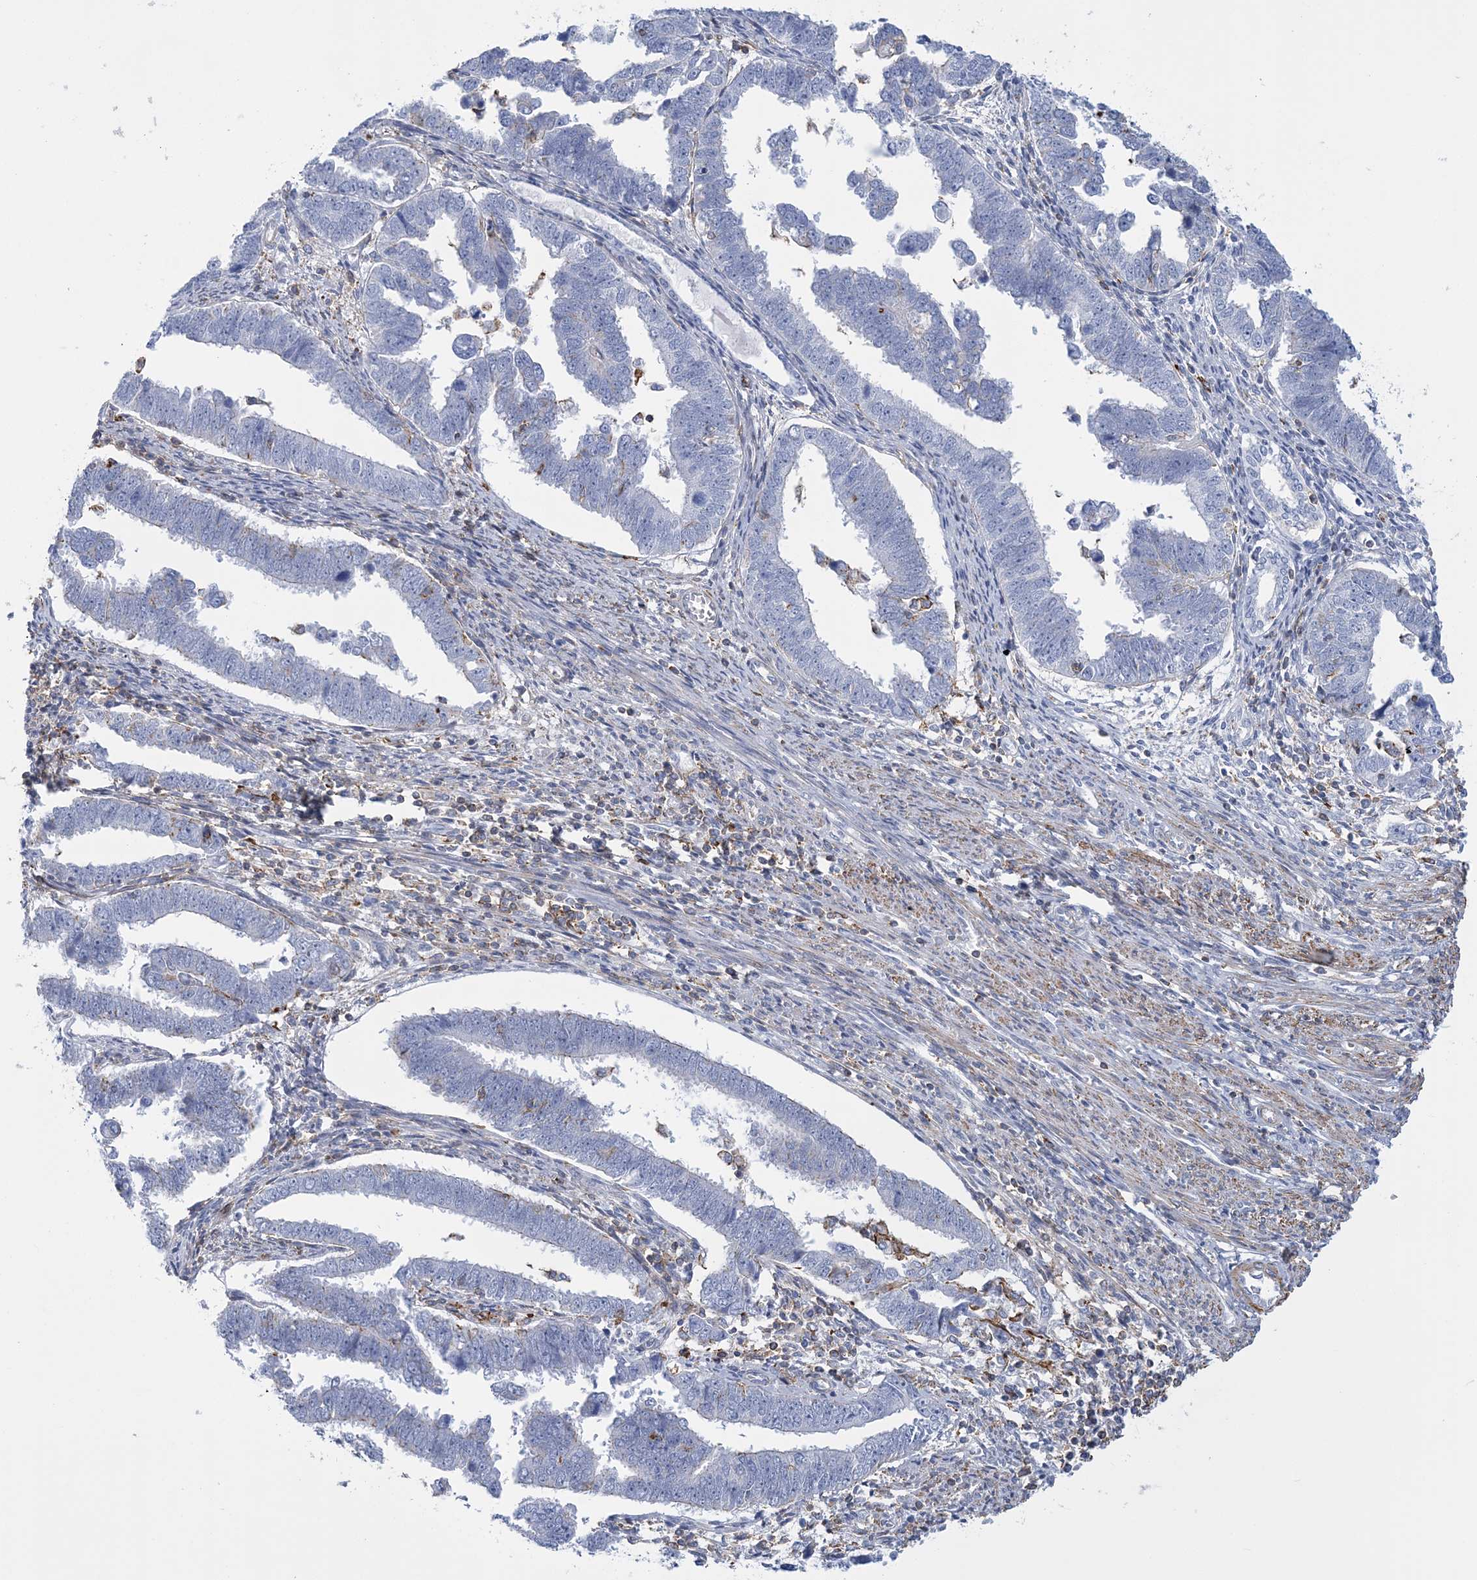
{"staining": {"intensity": "negative", "quantity": "none", "location": "none"}, "tissue": "endometrial cancer", "cell_type": "Tumor cells", "image_type": "cancer", "snomed": [{"axis": "morphology", "description": "Adenocarcinoma, NOS"}, {"axis": "topography", "description": "Endometrium"}], "caption": "DAB (3,3'-diaminobenzidine) immunohistochemical staining of endometrial cancer reveals no significant expression in tumor cells.", "gene": "C11orf21", "patient": {"sex": "female", "age": 75}}